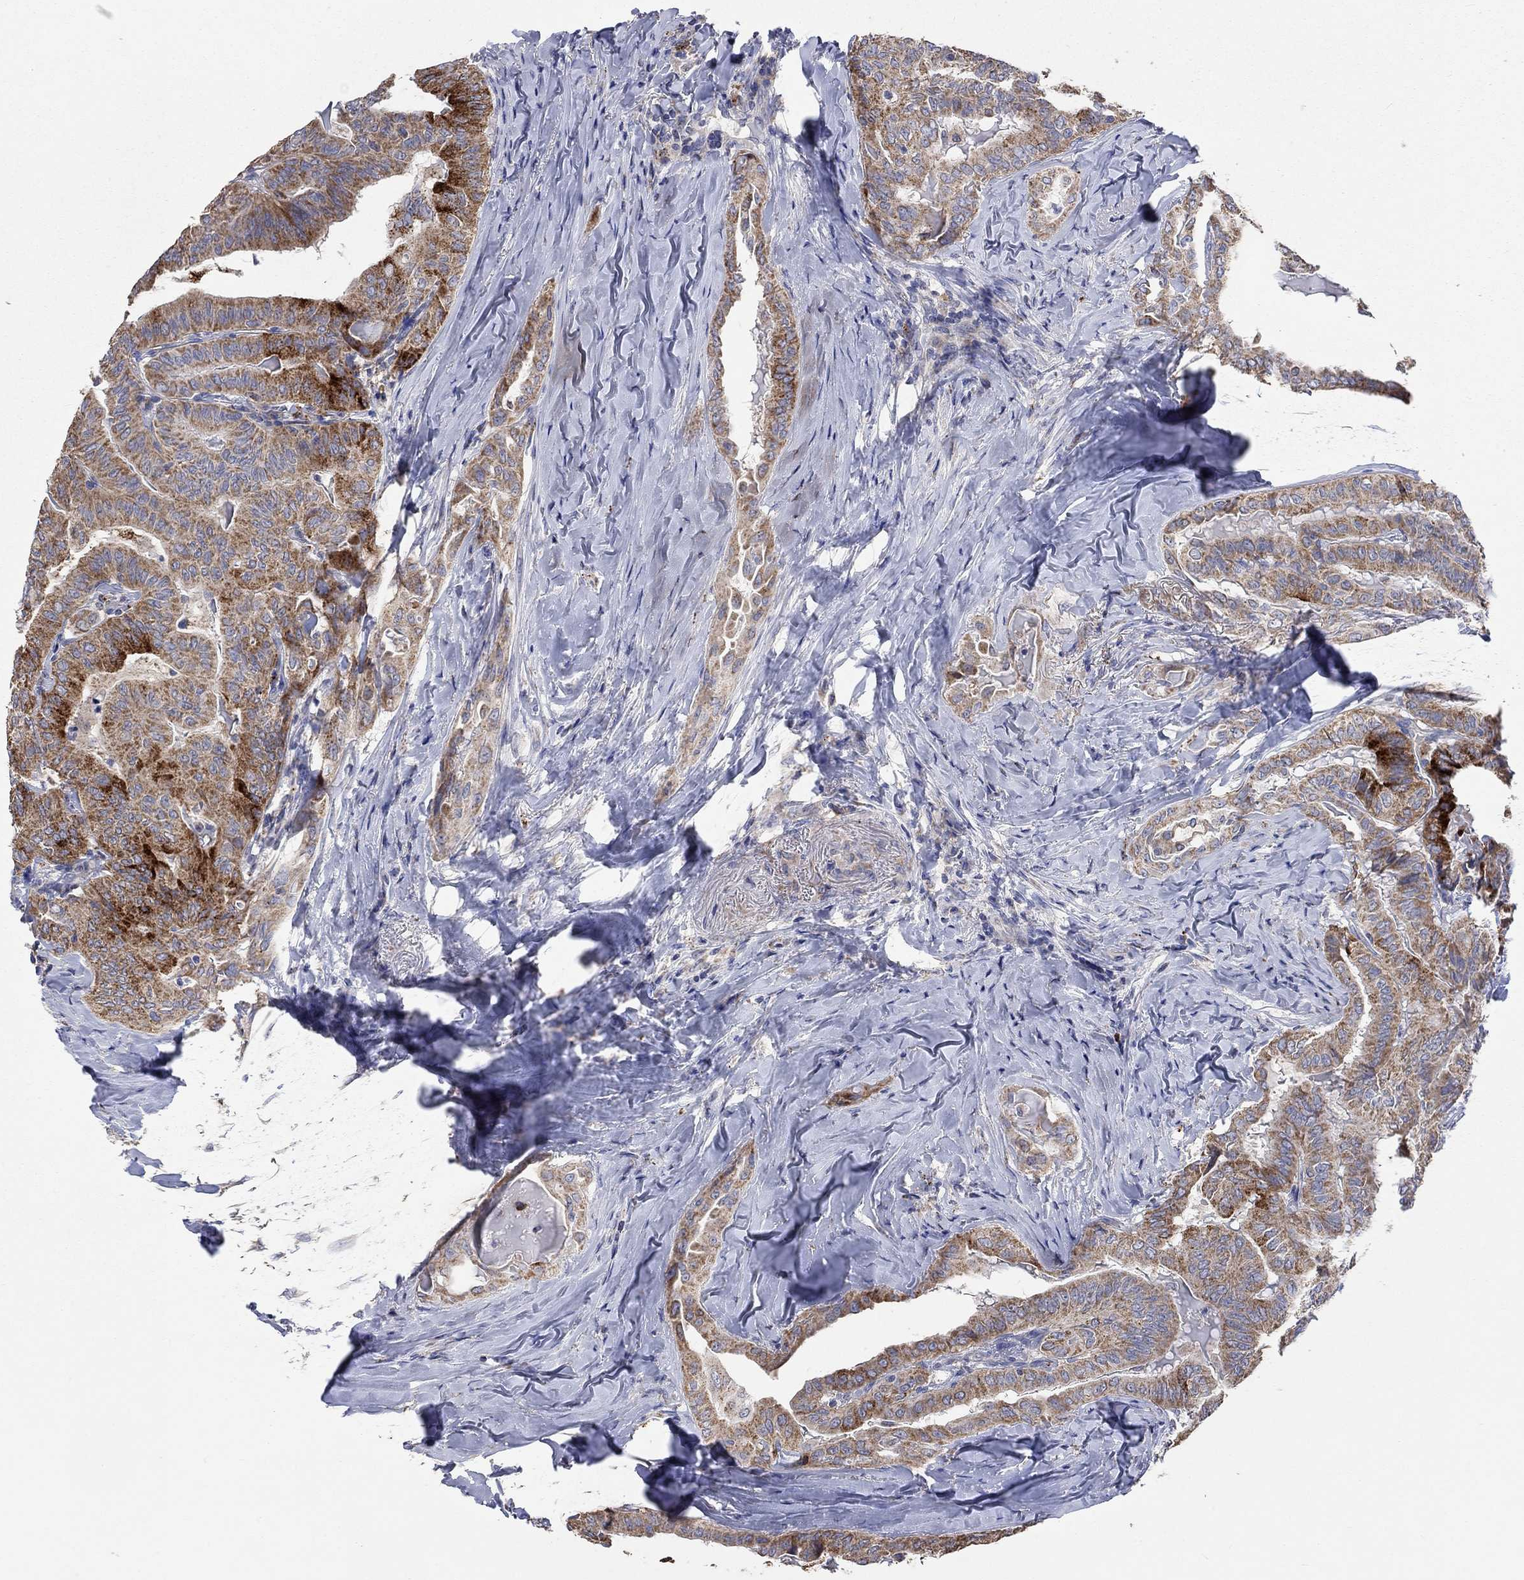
{"staining": {"intensity": "strong", "quantity": "25%-75%", "location": "cytoplasmic/membranous"}, "tissue": "thyroid cancer", "cell_type": "Tumor cells", "image_type": "cancer", "snomed": [{"axis": "morphology", "description": "Papillary adenocarcinoma, NOS"}, {"axis": "topography", "description": "Thyroid gland"}], "caption": "Protein analysis of thyroid papillary adenocarcinoma tissue exhibits strong cytoplasmic/membranous staining in about 25%-75% of tumor cells. (Stains: DAB (3,3'-diaminobenzidine) in brown, nuclei in blue, Microscopy: brightfield microscopy at high magnification).", "gene": "UGT8", "patient": {"sex": "female", "age": 68}}